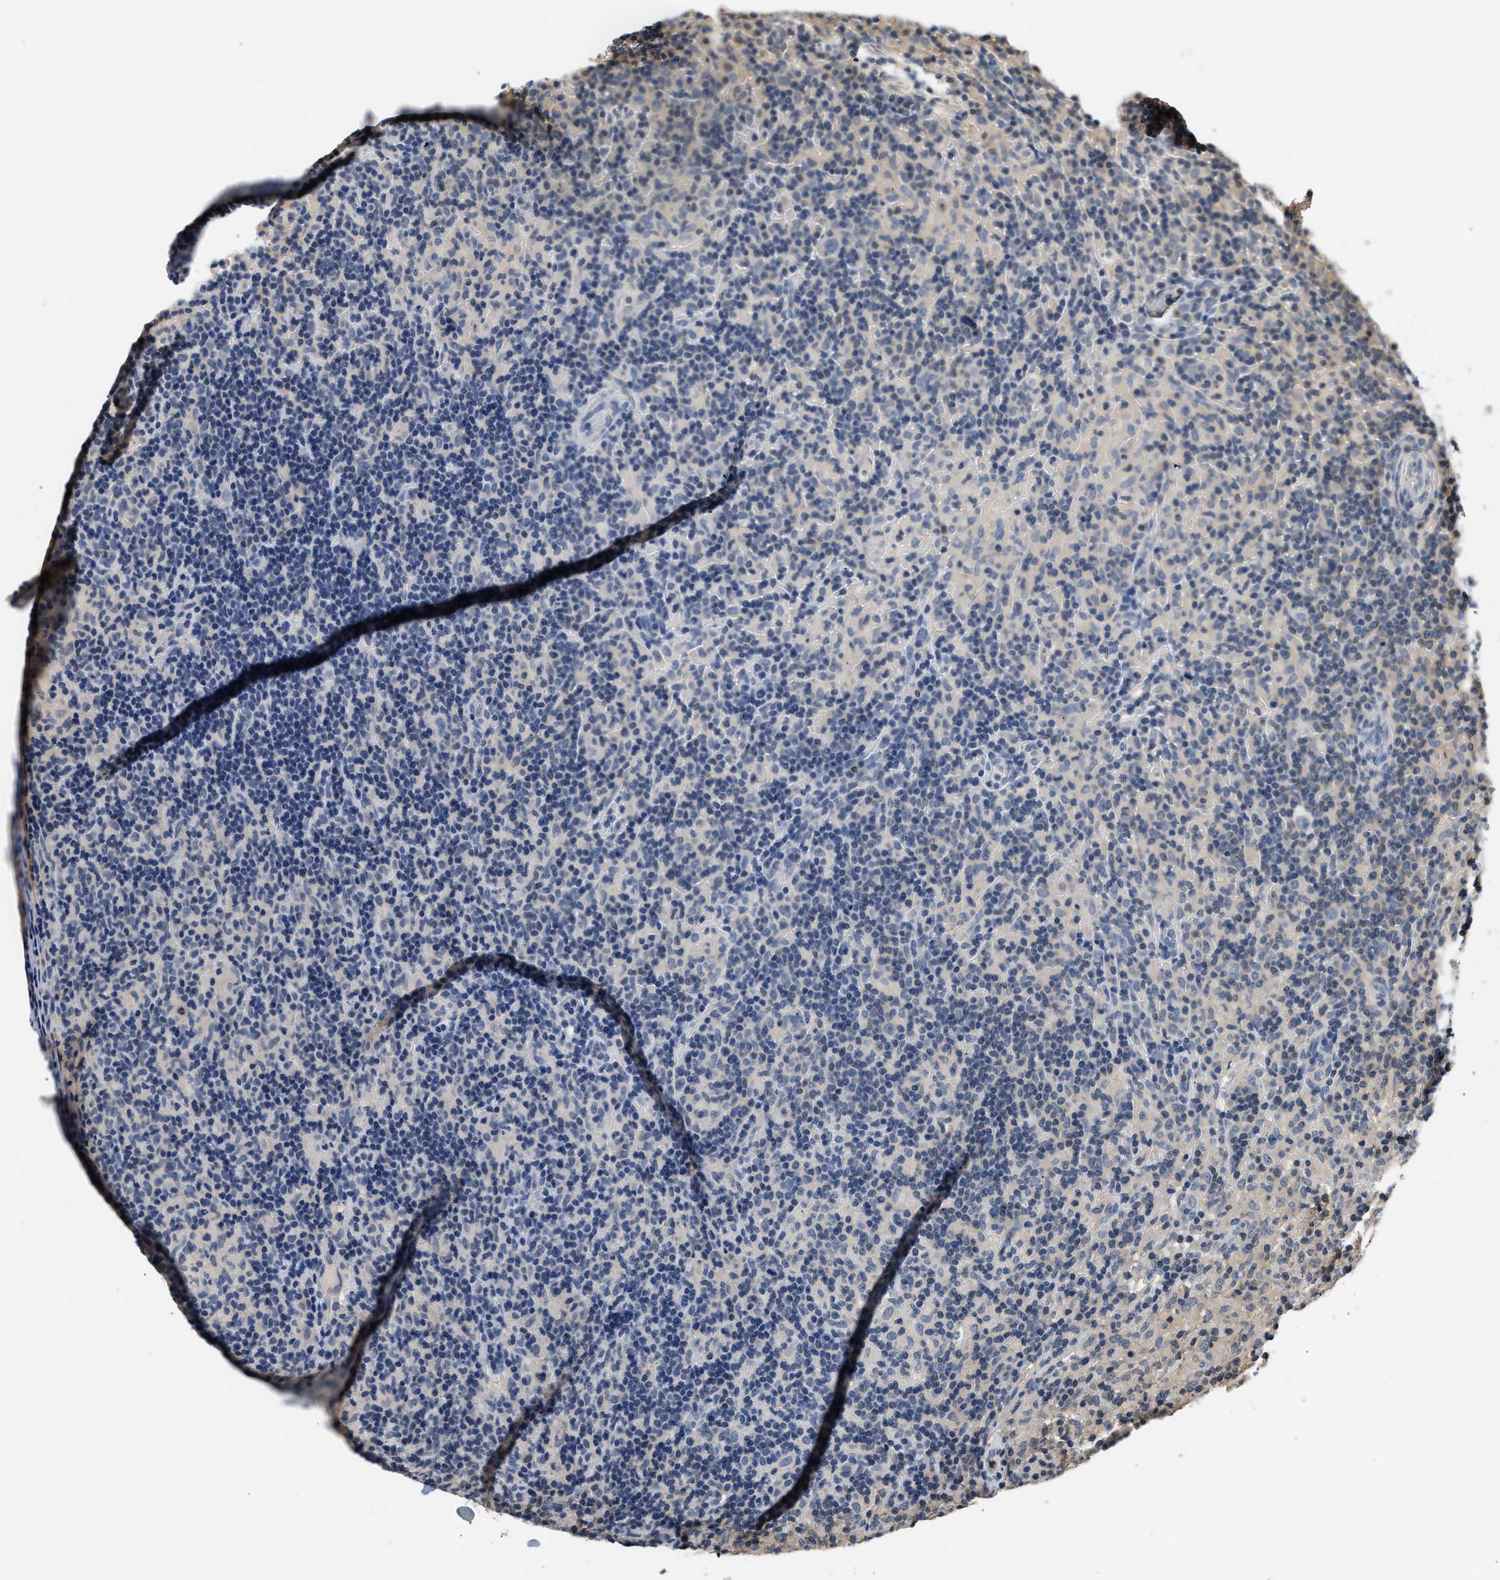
{"staining": {"intensity": "negative", "quantity": "none", "location": "none"}, "tissue": "lymphoma", "cell_type": "Tumor cells", "image_type": "cancer", "snomed": [{"axis": "morphology", "description": "Hodgkin's disease, NOS"}, {"axis": "topography", "description": "Lymph node"}], "caption": "This histopathology image is of lymphoma stained with IHC to label a protein in brown with the nuclei are counter-stained blue. There is no expression in tumor cells.", "gene": "GPI", "patient": {"sex": "male", "age": 70}}